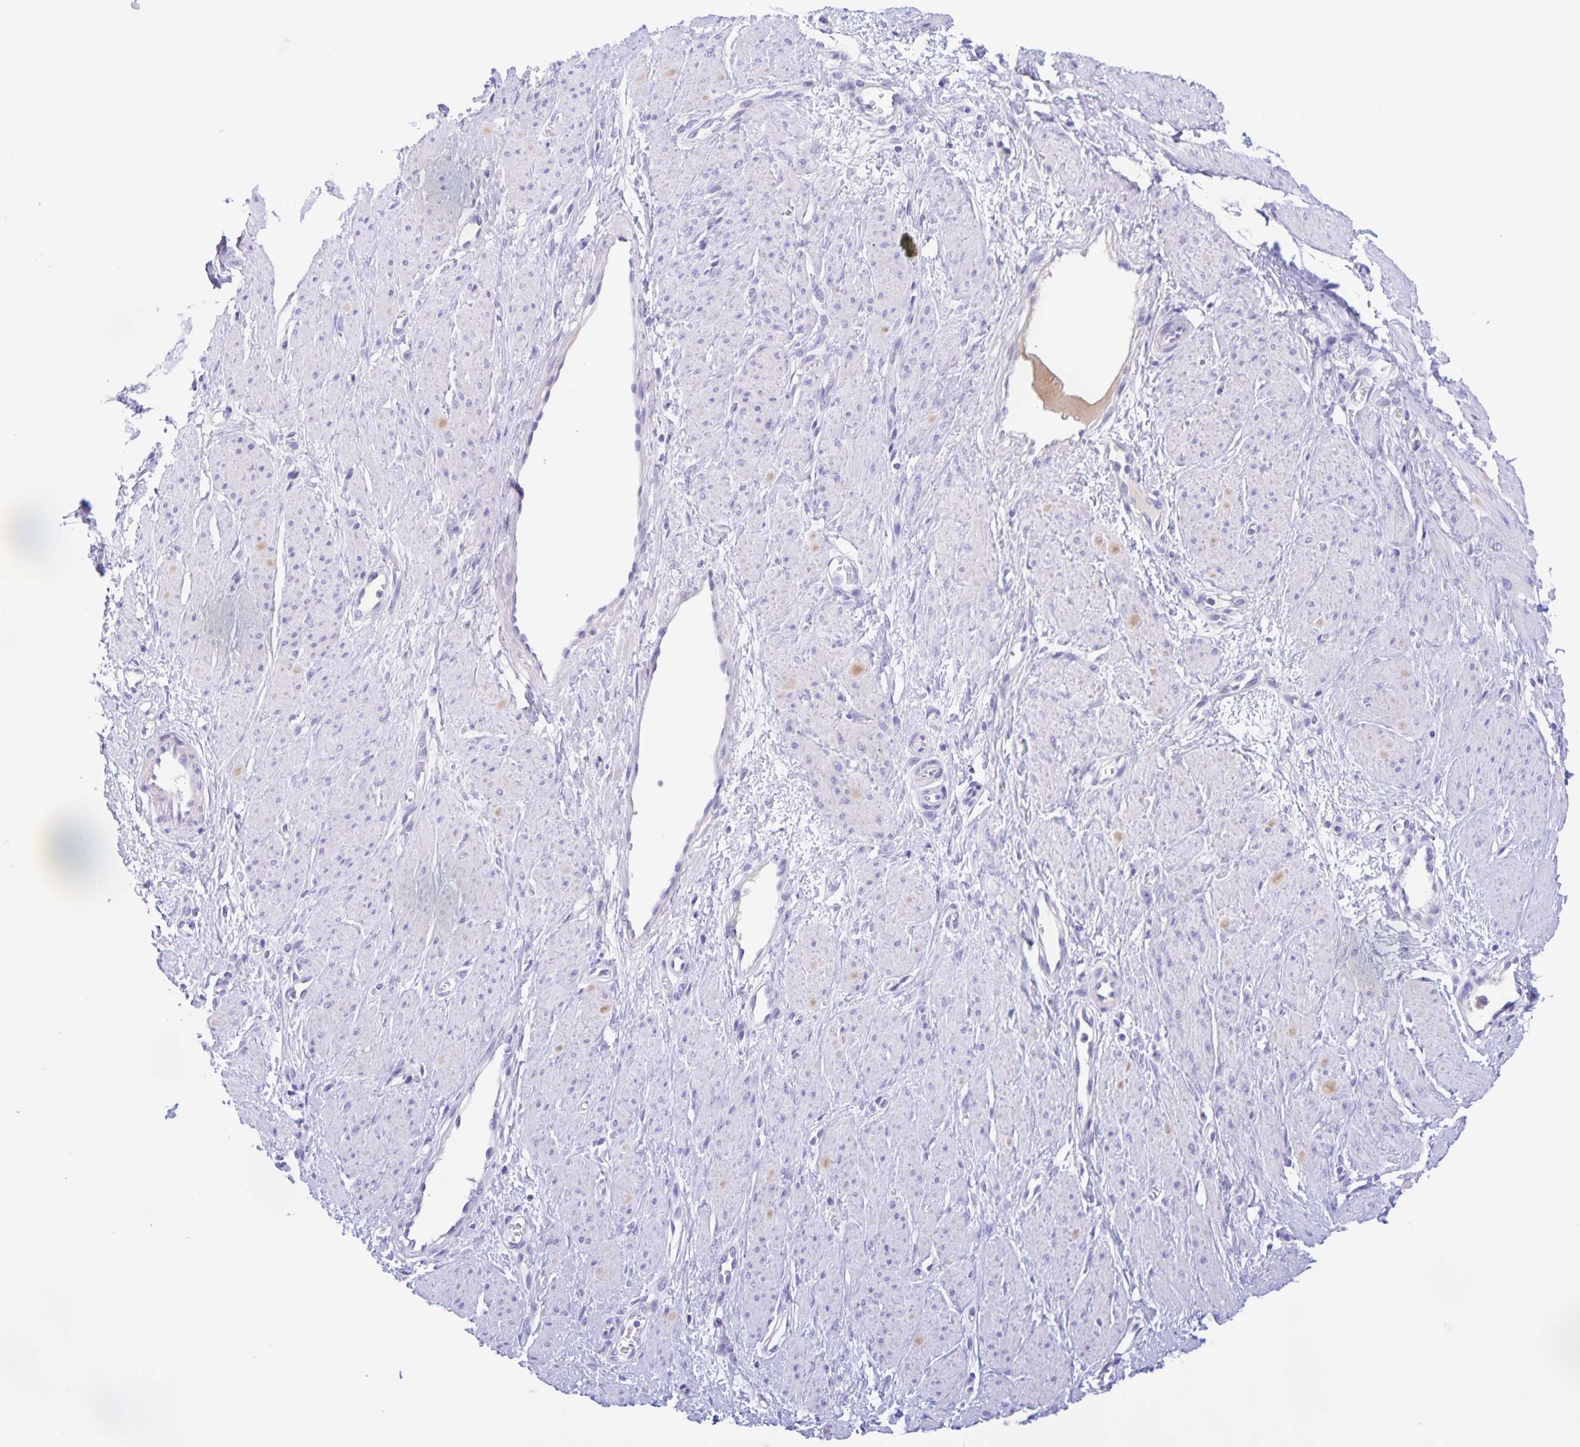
{"staining": {"intensity": "negative", "quantity": "none", "location": "none"}, "tissue": "smooth muscle", "cell_type": "Smooth muscle cells", "image_type": "normal", "snomed": [{"axis": "morphology", "description": "Normal tissue, NOS"}, {"axis": "topography", "description": "Smooth muscle"}, {"axis": "topography", "description": "Uterus"}], "caption": "IHC of normal human smooth muscle shows no expression in smooth muscle cells. The staining was performed using DAB to visualize the protein expression in brown, while the nuclei were stained in blue with hematoxylin (Magnification: 20x).", "gene": "CATSPER4", "patient": {"sex": "female", "age": 39}}